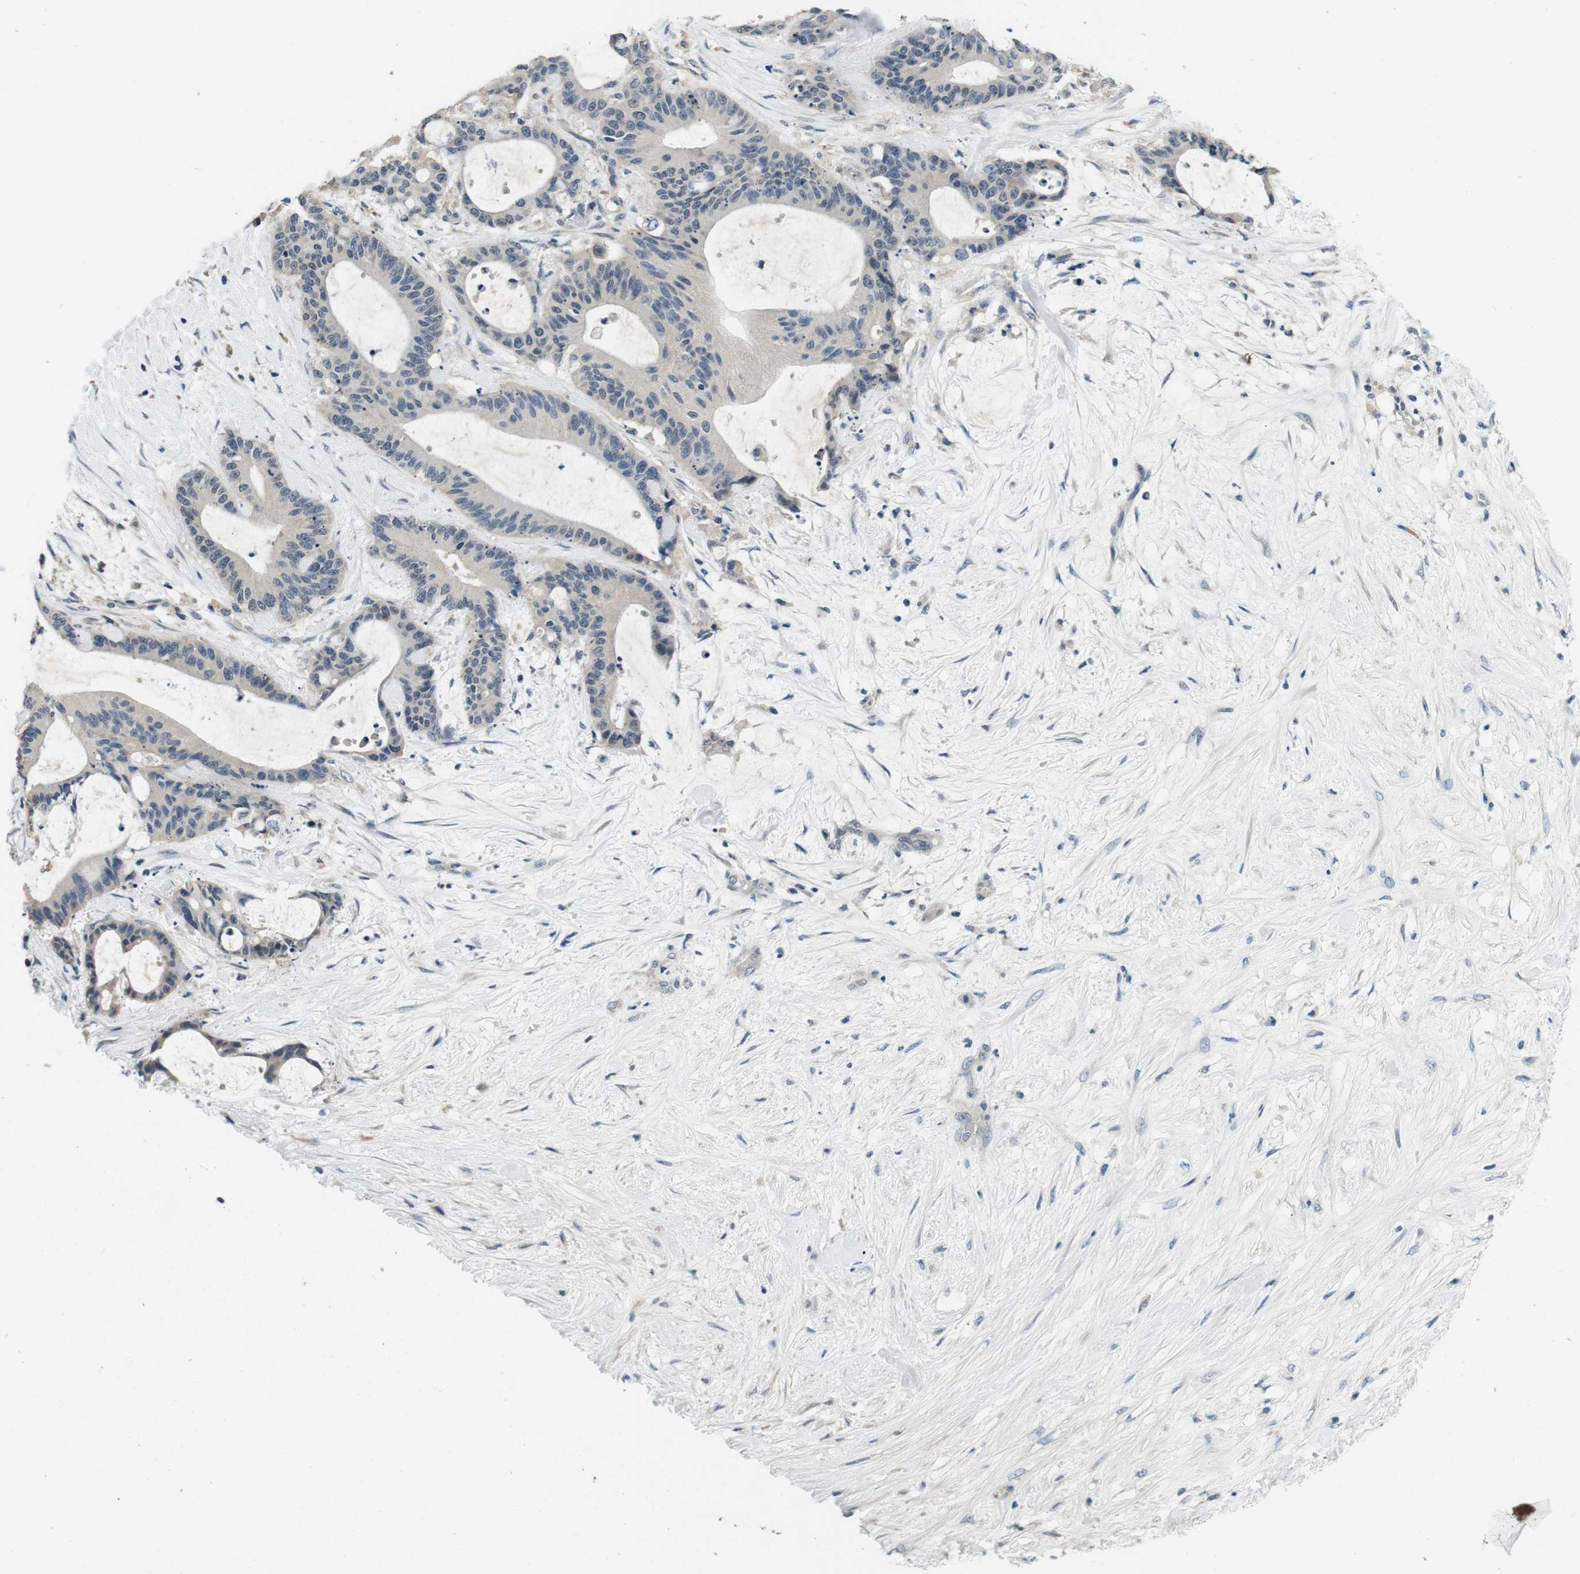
{"staining": {"intensity": "negative", "quantity": "none", "location": "none"}, "tissue": "liver cancer", "cell_type": "Tumor cells", "image_type": "cancer", "snomed": [{"axis": "morphology", "description": "Cholangiocarcinoma"}, {"axis": "topography", "description": "Liver"}], "caption": "DAB immunohistochemical staining of liver cholangiocarcinoma demonstrates no significant staining in tumor cells.", "gene": "DTNA", "patient": {"sex": "female", "age": 73}}